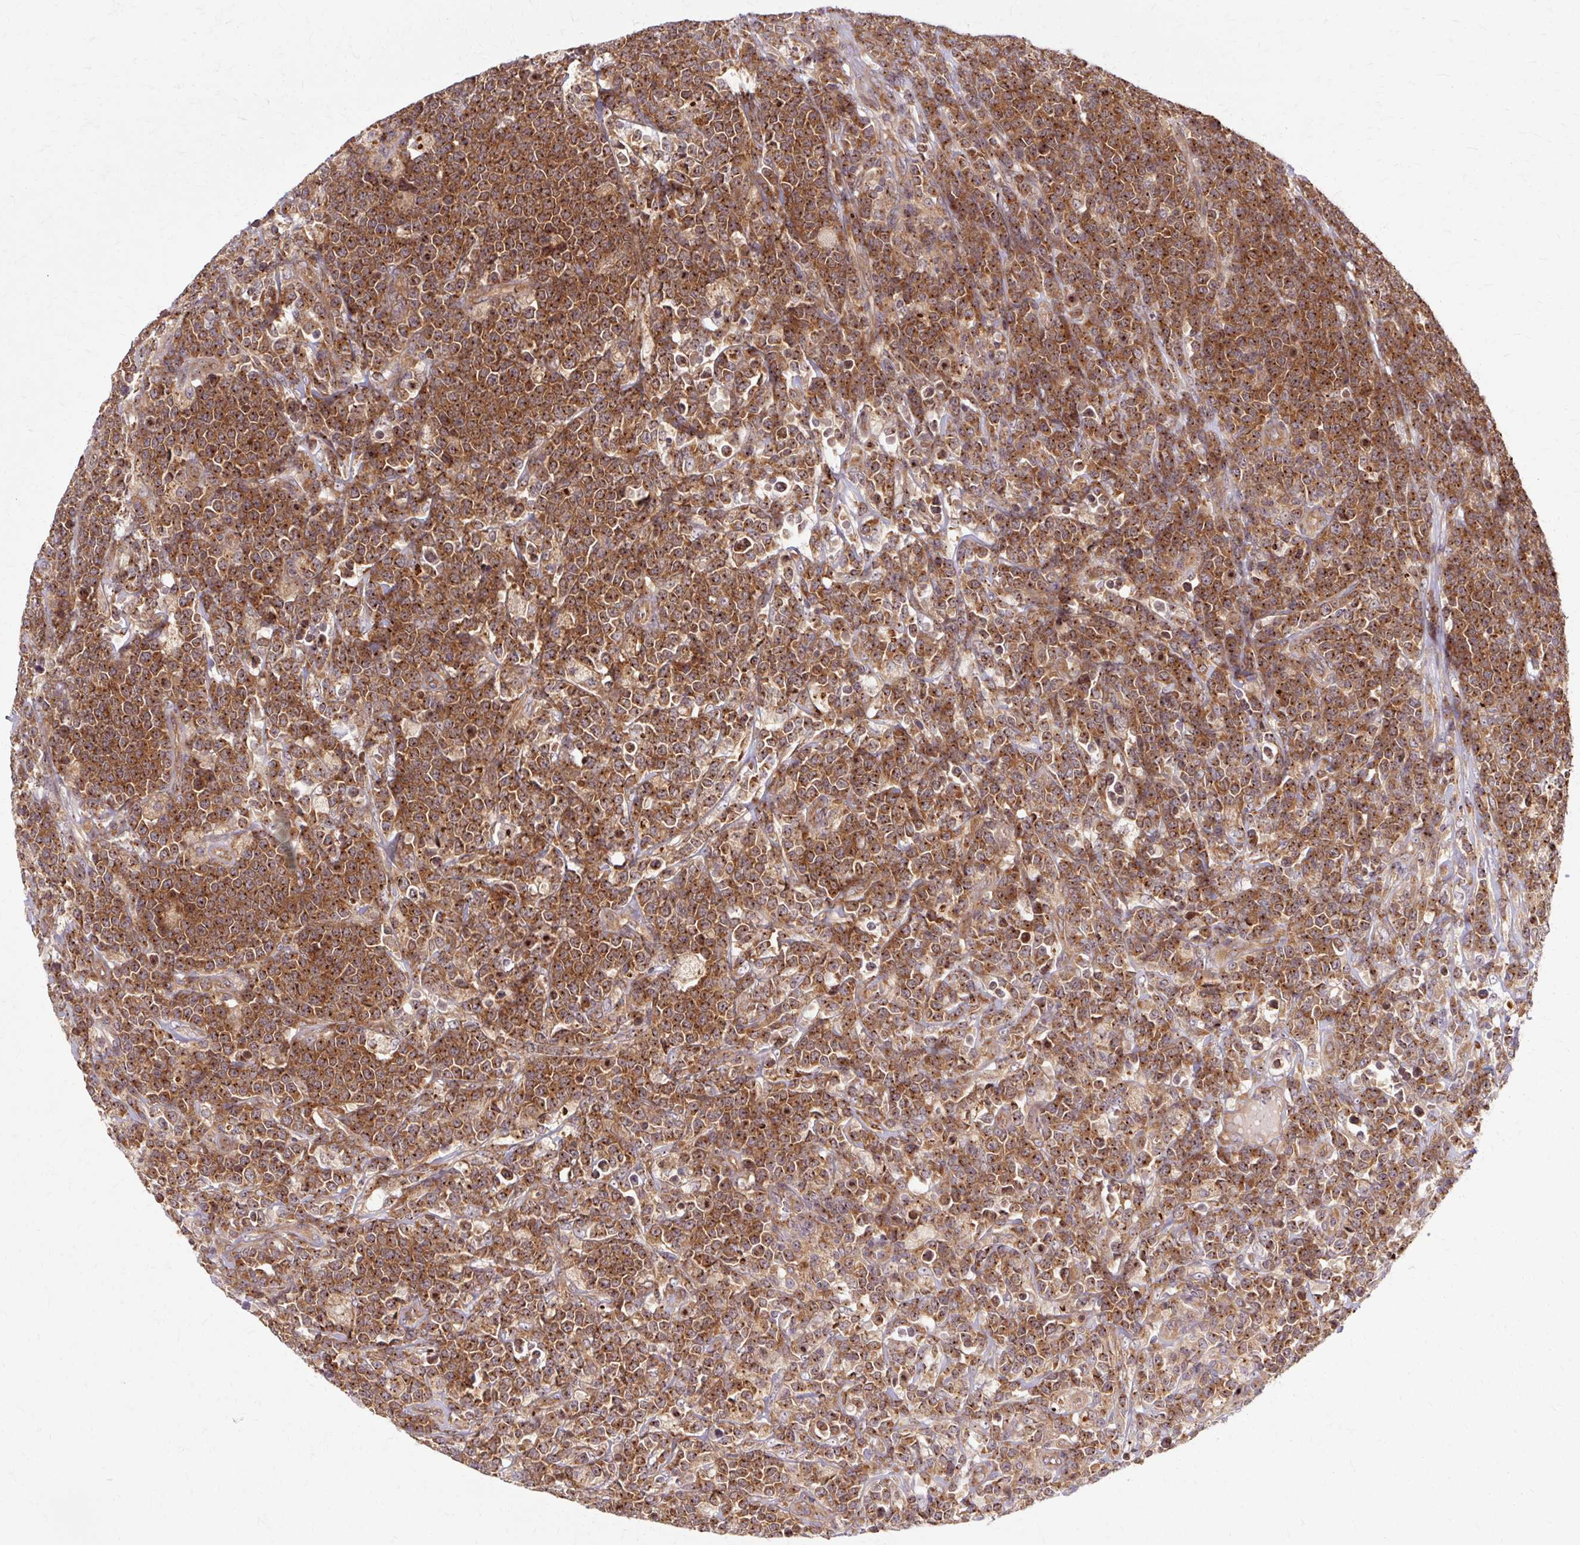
{"staining": {"intensity": "strong", "quantity": ">75%", "location": "cytoplasmic/membranous"}, "tissue": "lymphoma", "cell_type": "Tumor cells", "image_type": "cancer", "snomed": [{"axis": "morphology", "description": "Malignant lymphoma, non-Hodgkin's type, High grade"}, {"axis": "topography", "description": "Small intestine"}], "caption": "Lymphoma stained with IHC exhibits strong cytoplasmic/membranous staining in about >75% of tumor cells. The staining was performed using DAB (3,3'-diaminobenzidine) to visualize the protein expression in brown, while the nuclei were stained in blue with hematoxylin (Magnification: 20x).", "gene": "MZT2B", "patient": {"sex": "male", "age": 8}}